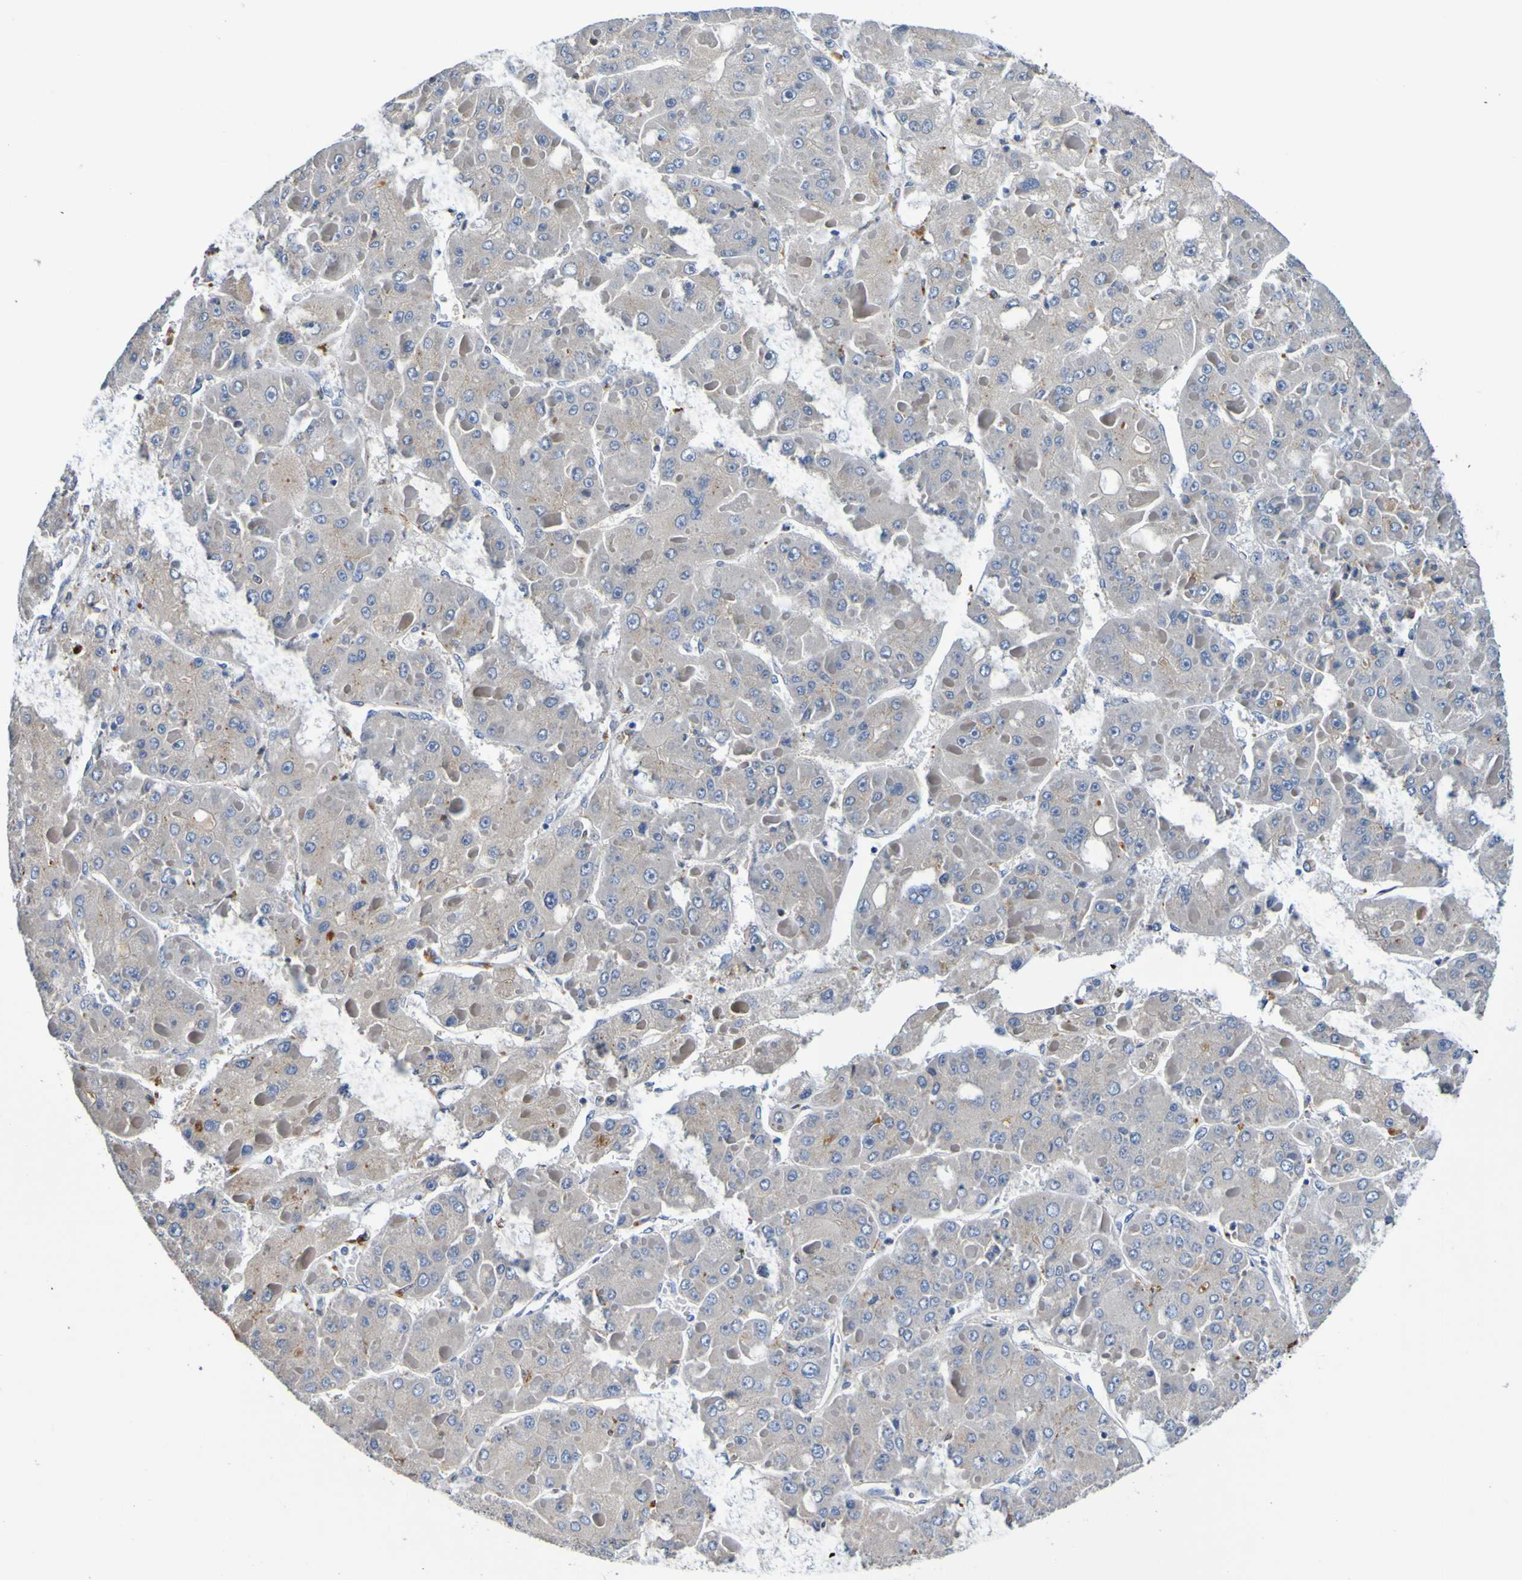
{"staining": {"intensity": "moderate", "quantity": ">75%", "location": "cytoplasmic/membranous"}, "tissue": "liver cancer", "cell_type": "Tumor cells", "image_type": "cancer", "snomed": [{"axis": "morphology", "description": "Carcinoma, Hepatocellular, NOS"}, {"axis": "topography", "description": "Liver"}], "caption": "Moderate cytoplasmic/membranous expression for a protein is identified in about >75% of tumor cells of liver cancer (hepatocellular carcinoma) using immunohistochemistry (IHC).", "gene": "METAP2", "patient": {"sex": "female", "age": 73}}